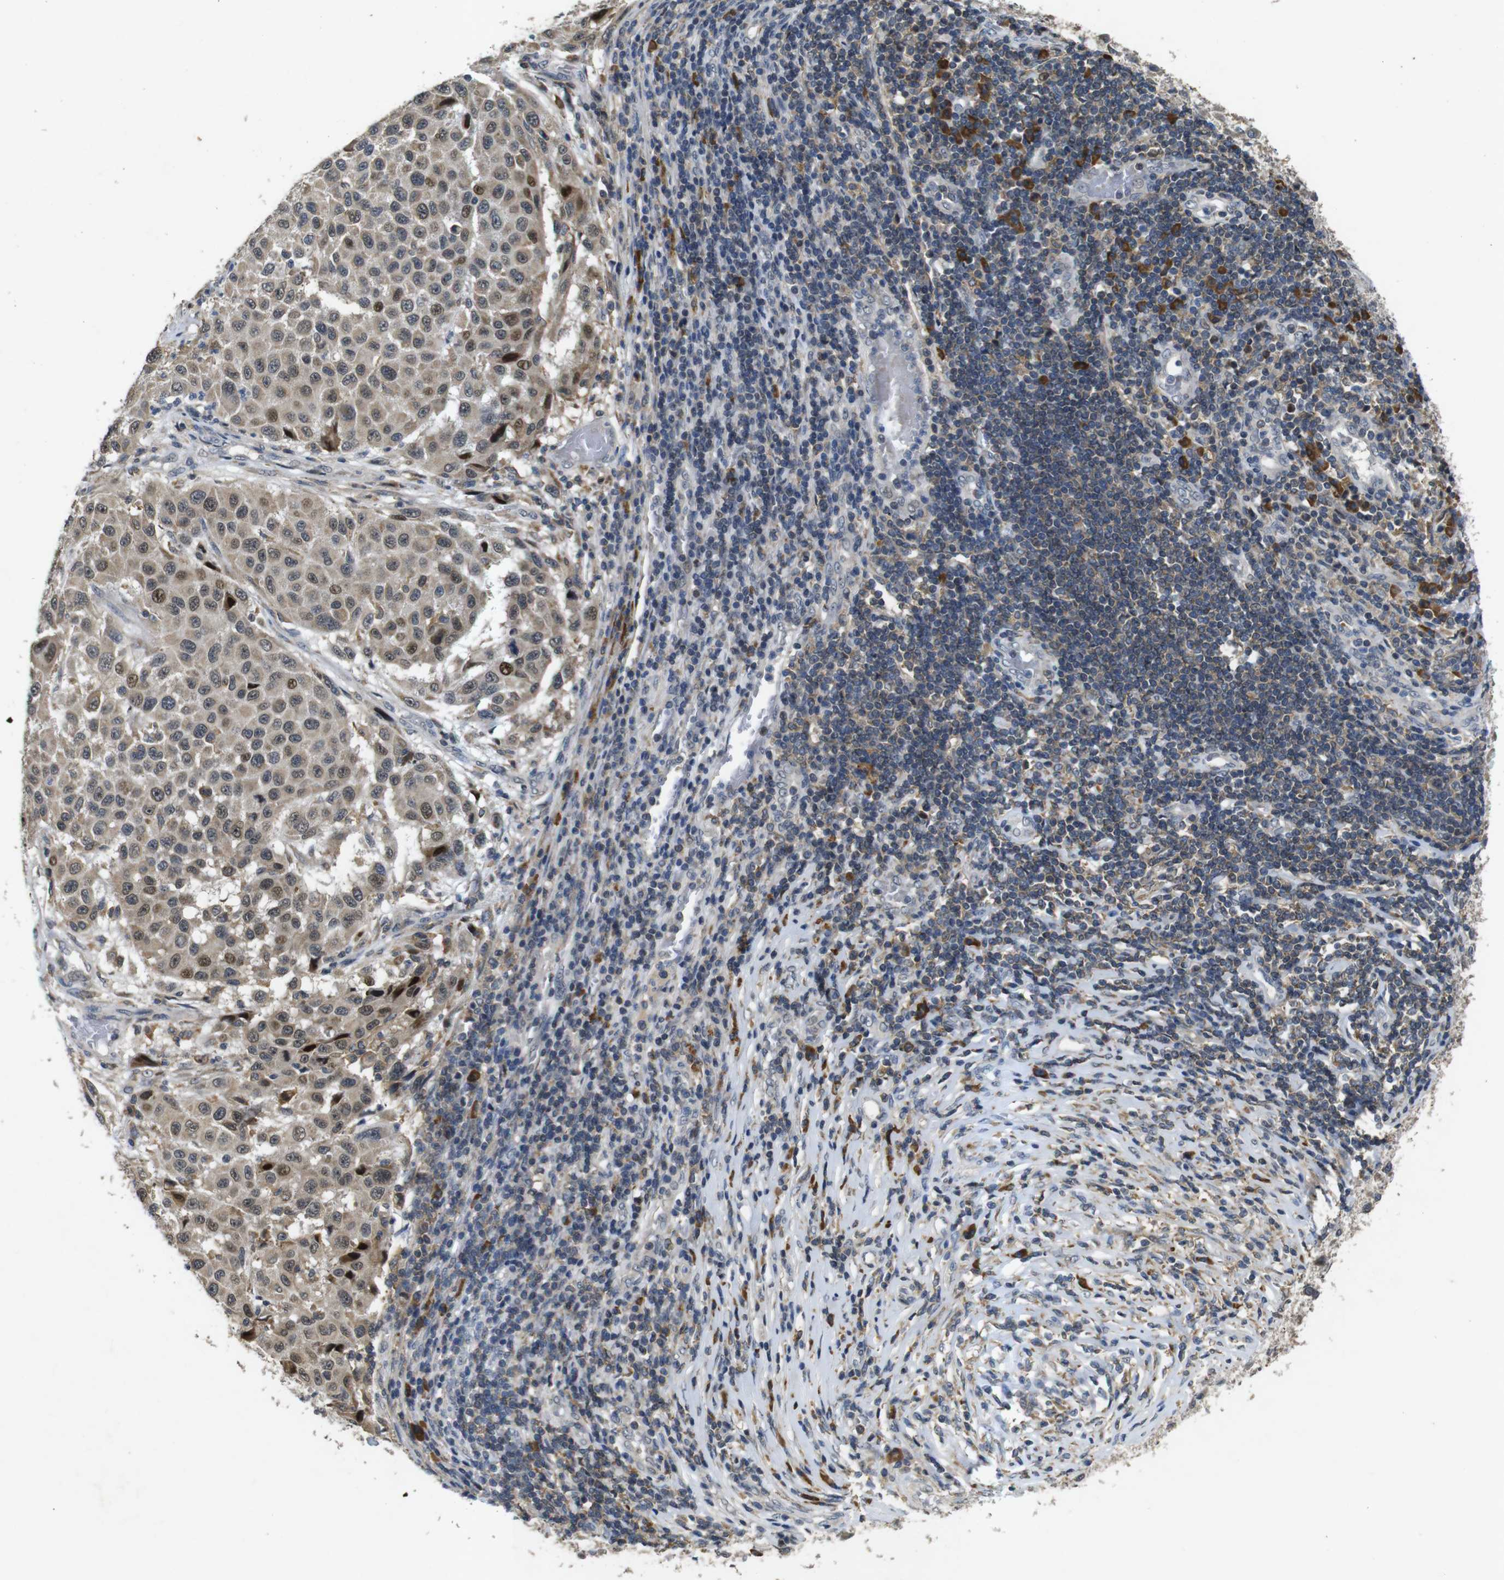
{"staining": {"intensity": "weak", "quantity": ">75%", "location": "cytoplasmic/membranous,nuclear"}, "tissue": "melanoma", "cell_type": "Tumor cells", "image_type": "cancer", "snomed": [{"axis": "morphology", "description": "Malignant melanoma, Metastatic site"}, {"axis": "topography", "description": "Lymph node"}], "caption": "Protein expression analysis of melanoma displays weak cytoplasmic/membranous and nuclear positivity in approximately >75% of tumor cells.", "gene": "MAGI2", "patient": {"sex": "male", "age": 61}}